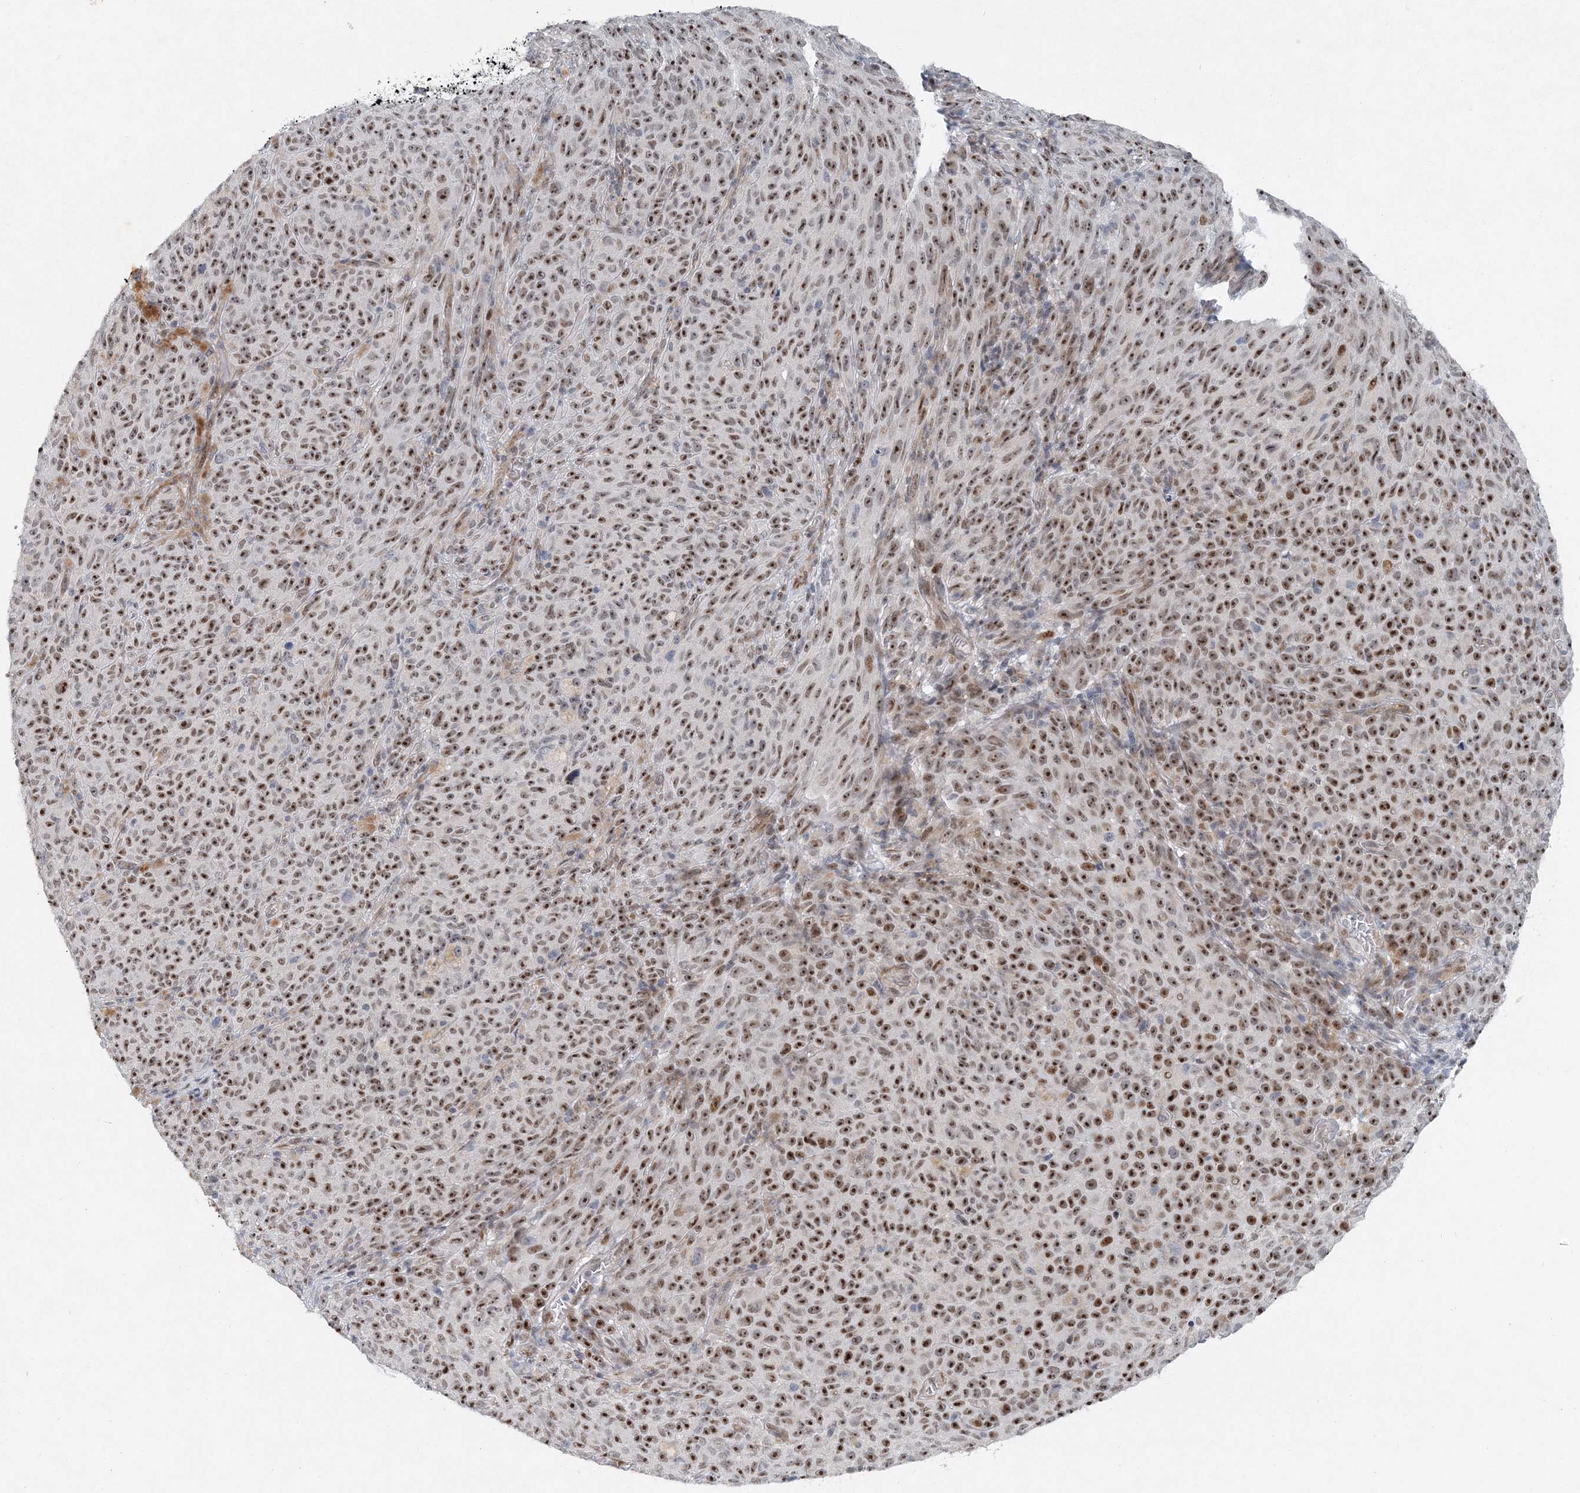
{"staining": {"intensity": "strong", "quantity": ">75%", "location": "nuclear"}, "tissue": "melanoma", "cell_type": "Tumor cells", "image_type": "cancer", "snomed": [{"axis": "morphology", "description": "Malignant melanoma, NOS"}, {"axis": "topography", "description": "Skin"}], "caption": "This is a photomicrograph of IHC staining of malignant melanoma, which shows strong expression in the nuclear of tumor cells.", "gene": "UIMC1", "patient": {"sex": "female", "age": 82}}